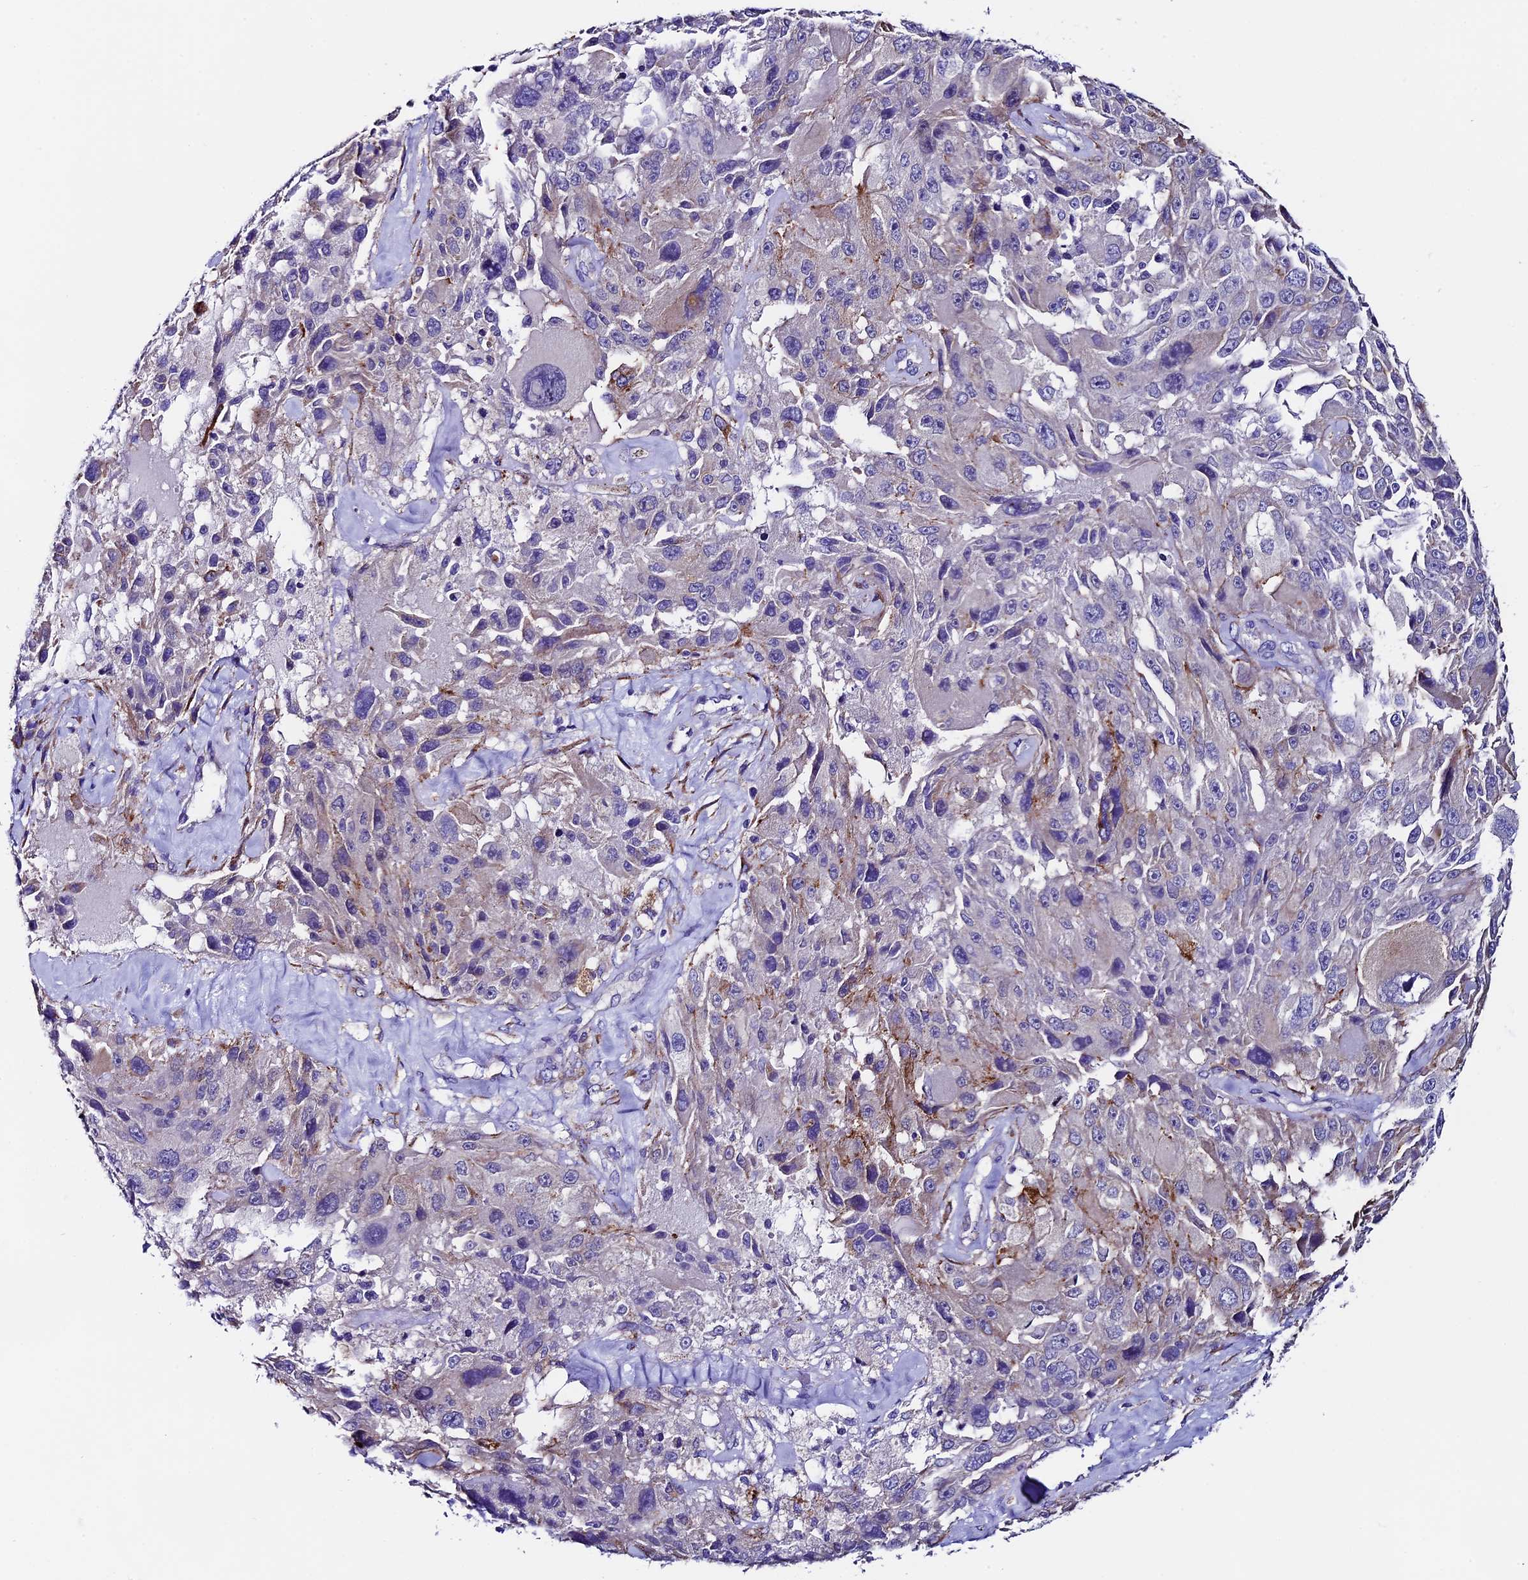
{"staining": {"intensity": "negative", "quantity": "none", "location": "none"}, "tissue": "melanoma", "cell_type": "Tumor cells", "image_type": "cancer", "snomed": [{"axis": "morphology", "description": "Malignant melanoma, Metastatic site"}, {"axis": "topography", "description": "Lymph node"}], "caption": "Human melanoma stained for a protein using immunohistochemistry reveals no expression in tumor cells.", "gene": "COMTD1", "patient": {"sex": "male", "age": 62}}